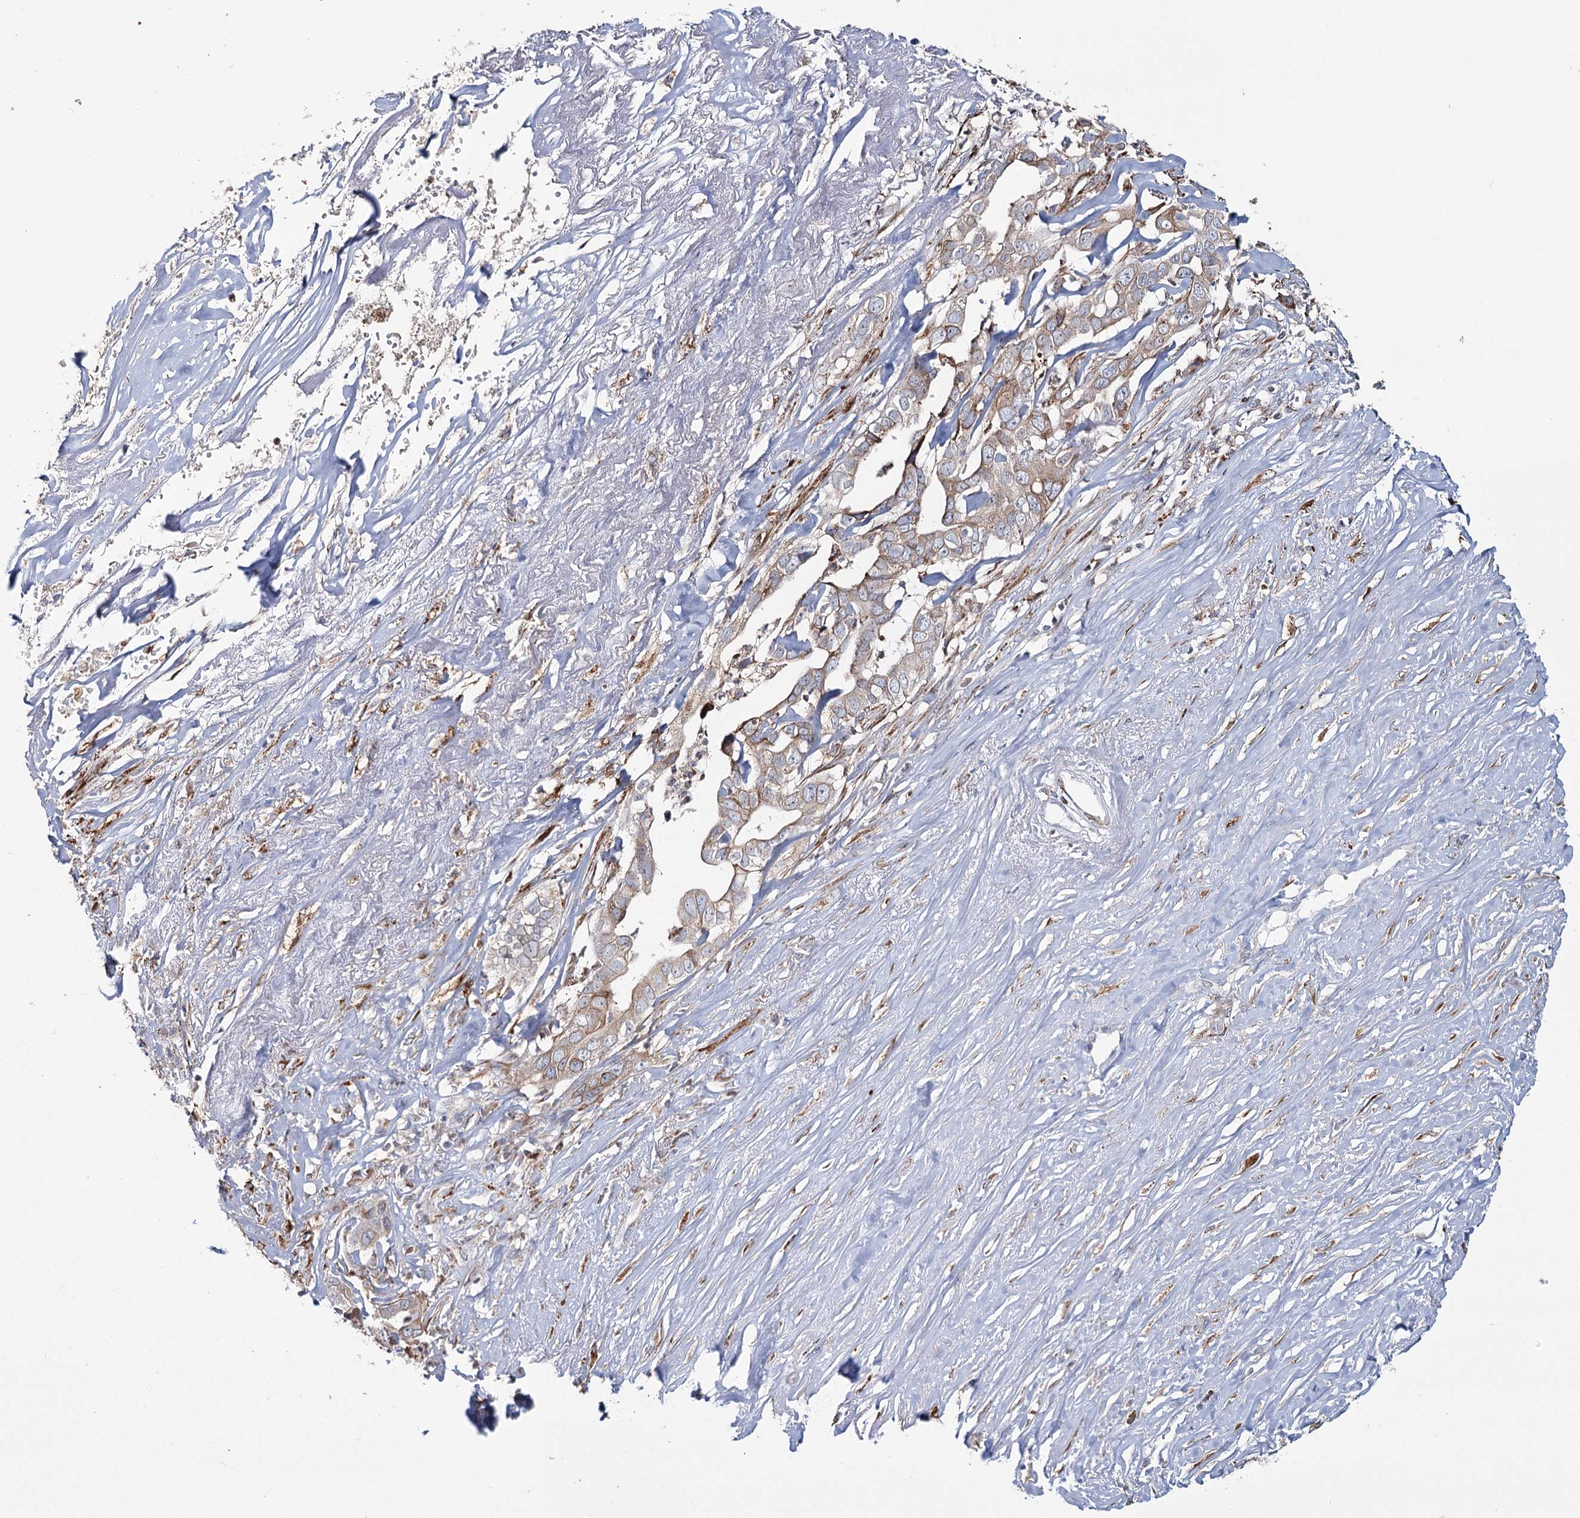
{"staining": {"intensity": "weak", "quantity": ">75%", "location": "cytoplasmic/membranous"}, "tissue": "liver cancer", "cell_type": "Tumor cells", "image_type": "cancer", "snomed": [{"axis": "morphology", "description": "Cholangiocarcinoma"}, {"axis": "topography", "description": "Liver"}], "caption": "Liver cholangiocarcinoma stained with a brown dye demonstrates weak cytoplasmic/membranous positive staining in approximately >75% of tumor cells.", "gene": "ZCCHC9", "patient": {"sex": "female", "age": 79}}